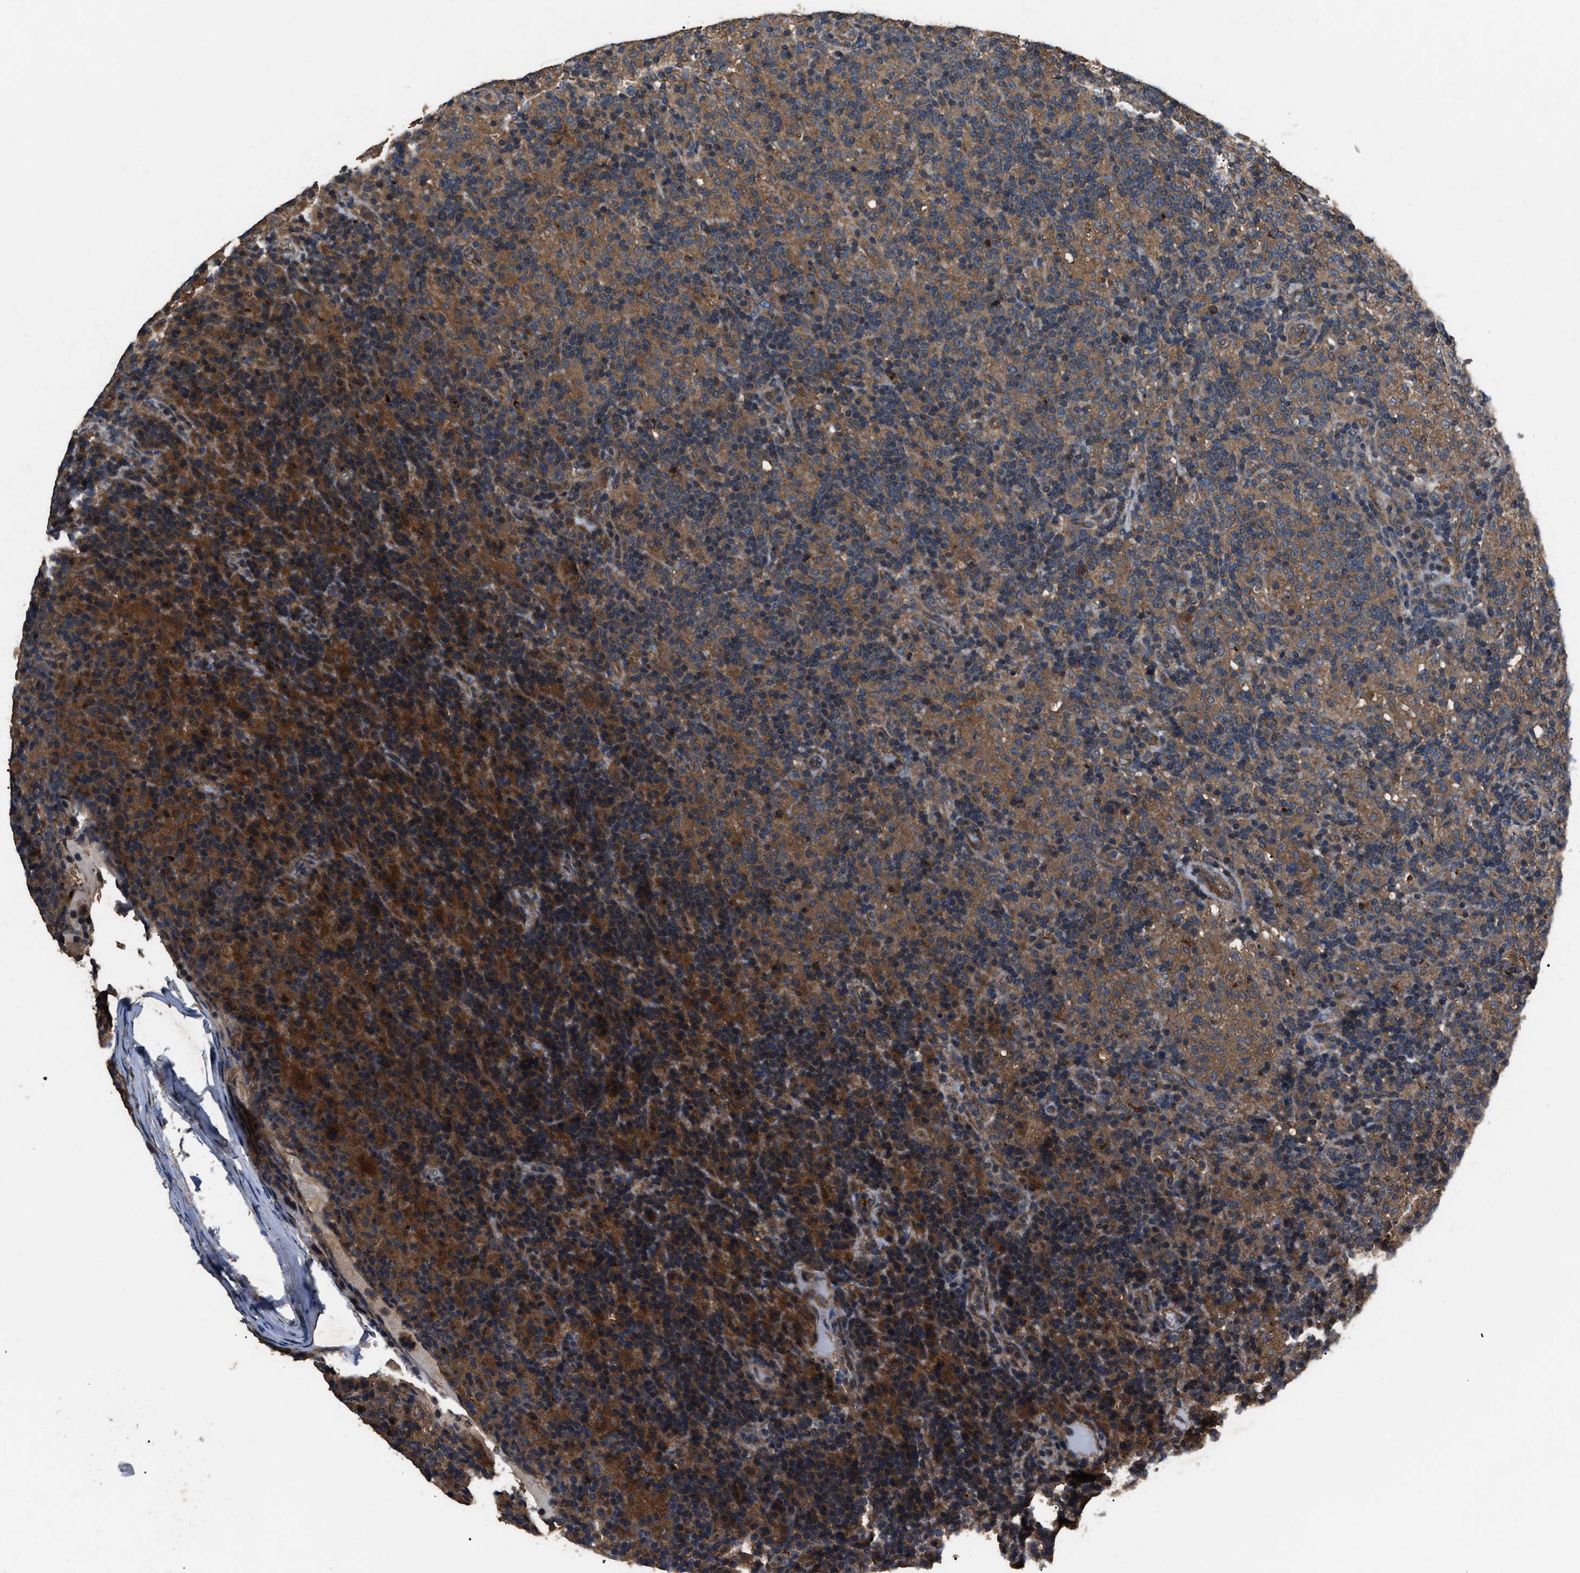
{"staining": {"intensity": "strong", "quantity": ">75%", "location": "cytoplasmic/membranous"}, "tissue": "lymphoma", "cell_type": "Tumor cells", "image_type": "cancer", "snomed": [{"axis": "morphology", "description": "Hodgkin's disease, NOS"}, {"axis": "topography", "description": "Lymph node"}], "caption": "Protein positivity by immunohistochemistry displays strong cytoplasmic/membranous positivity in about >75% of tumor cells in Hodgkin's disease.", "gene": "RNF216", "patient": {"sex": "male", "age": 70}}